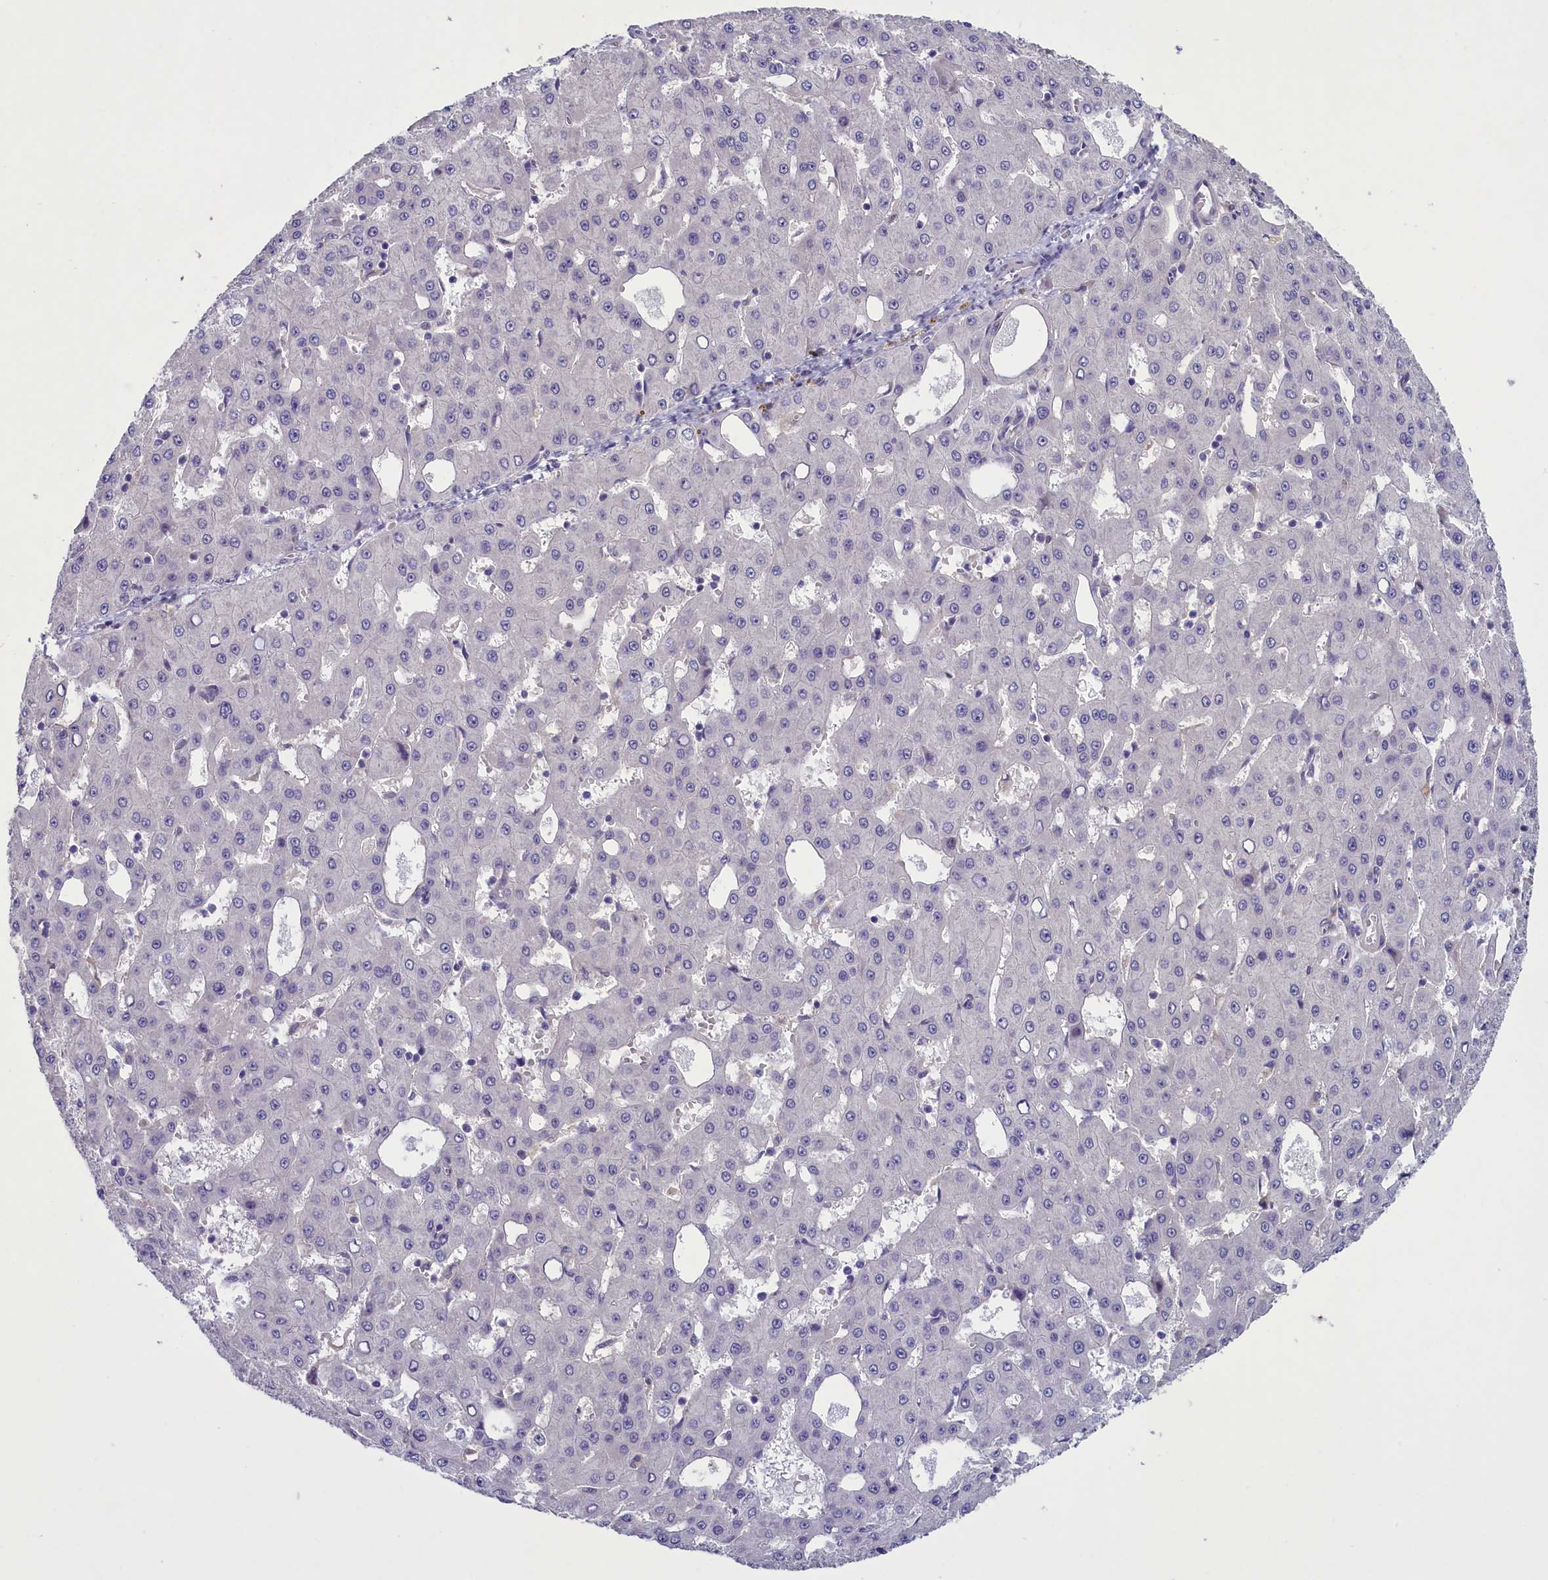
{"staining": {"intensity": "negative", "quantity": "none", "location": "none"}, "tissue": "liver cancer", "cell_type": "Tumor cells", "image_type": "cancer", "snomed": [{"axis": "morphology", "description": "Carcinoma, Hepatocellular, NOS"}, {"axis": "topography", "description": "Liver"}], "caption": "Tumor cells are negative for brown protein staining in liver hepatocellular carcinoma. Nuclei are stained in blue.", "gene": "ENPP6", "patient": {"sex": "male", "age": 47}}